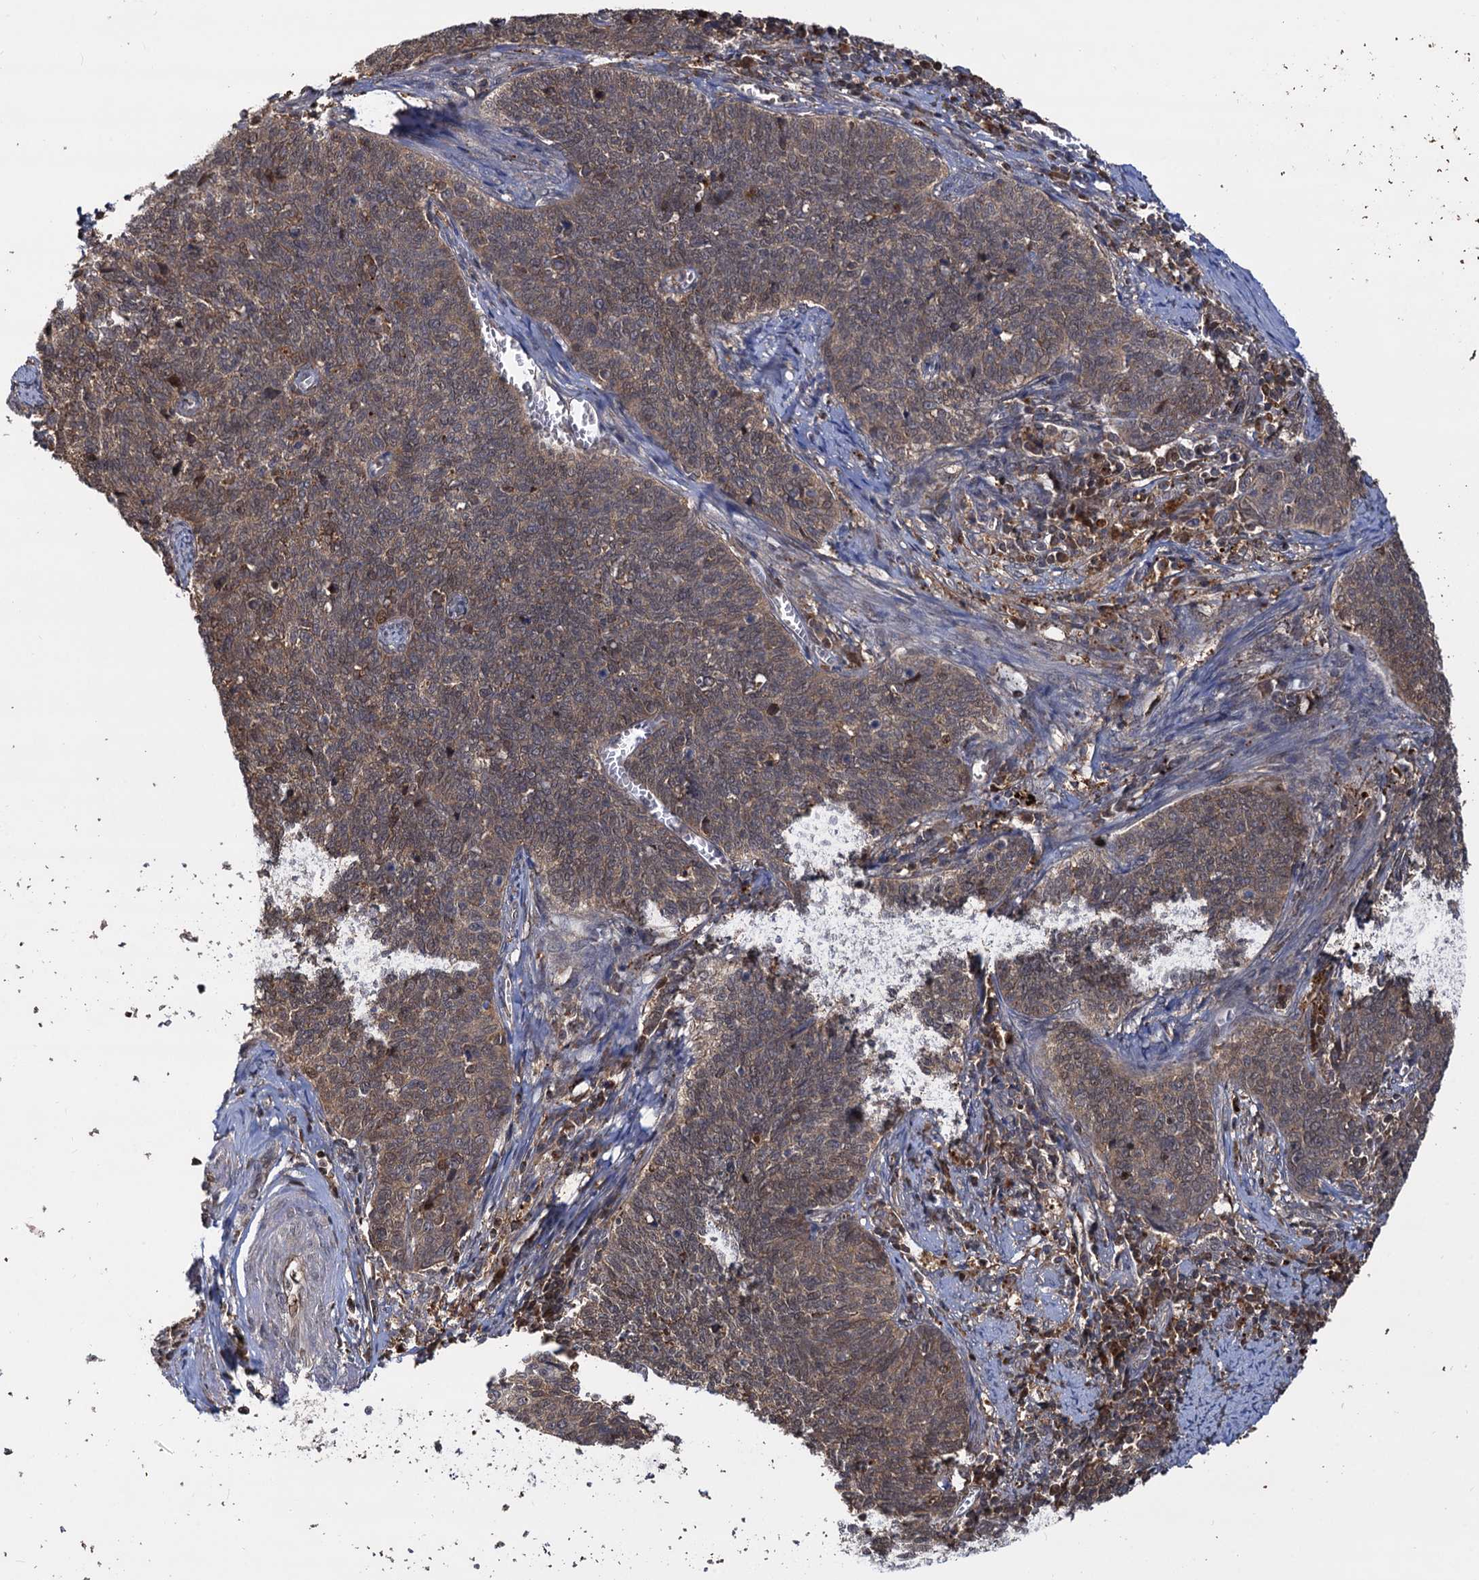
{"staining": {"intensity": "moderate", "quantity": ">75%", "location": "cytoplasmic/membranous,nuclear"}, "tissue": "cervical cancer", "cell_type": "Tumor cells", "image_type": "cancer", "snomed": [{"axis": "morphology", "description": "Squamous cell carcinoma, NOS"}, {"axis": "topography", "description": "Cervix"}], "caption": "This is a photomicrograph of immunohistochemistry (IHC) staining of squamous cell carcinoma (cervical), which shows moderate staining in the cytoplasmic/membranous and nuclear of tumor cells.", "gene": "SELENOP", "patient": {"sex": "female", "age": 39}}